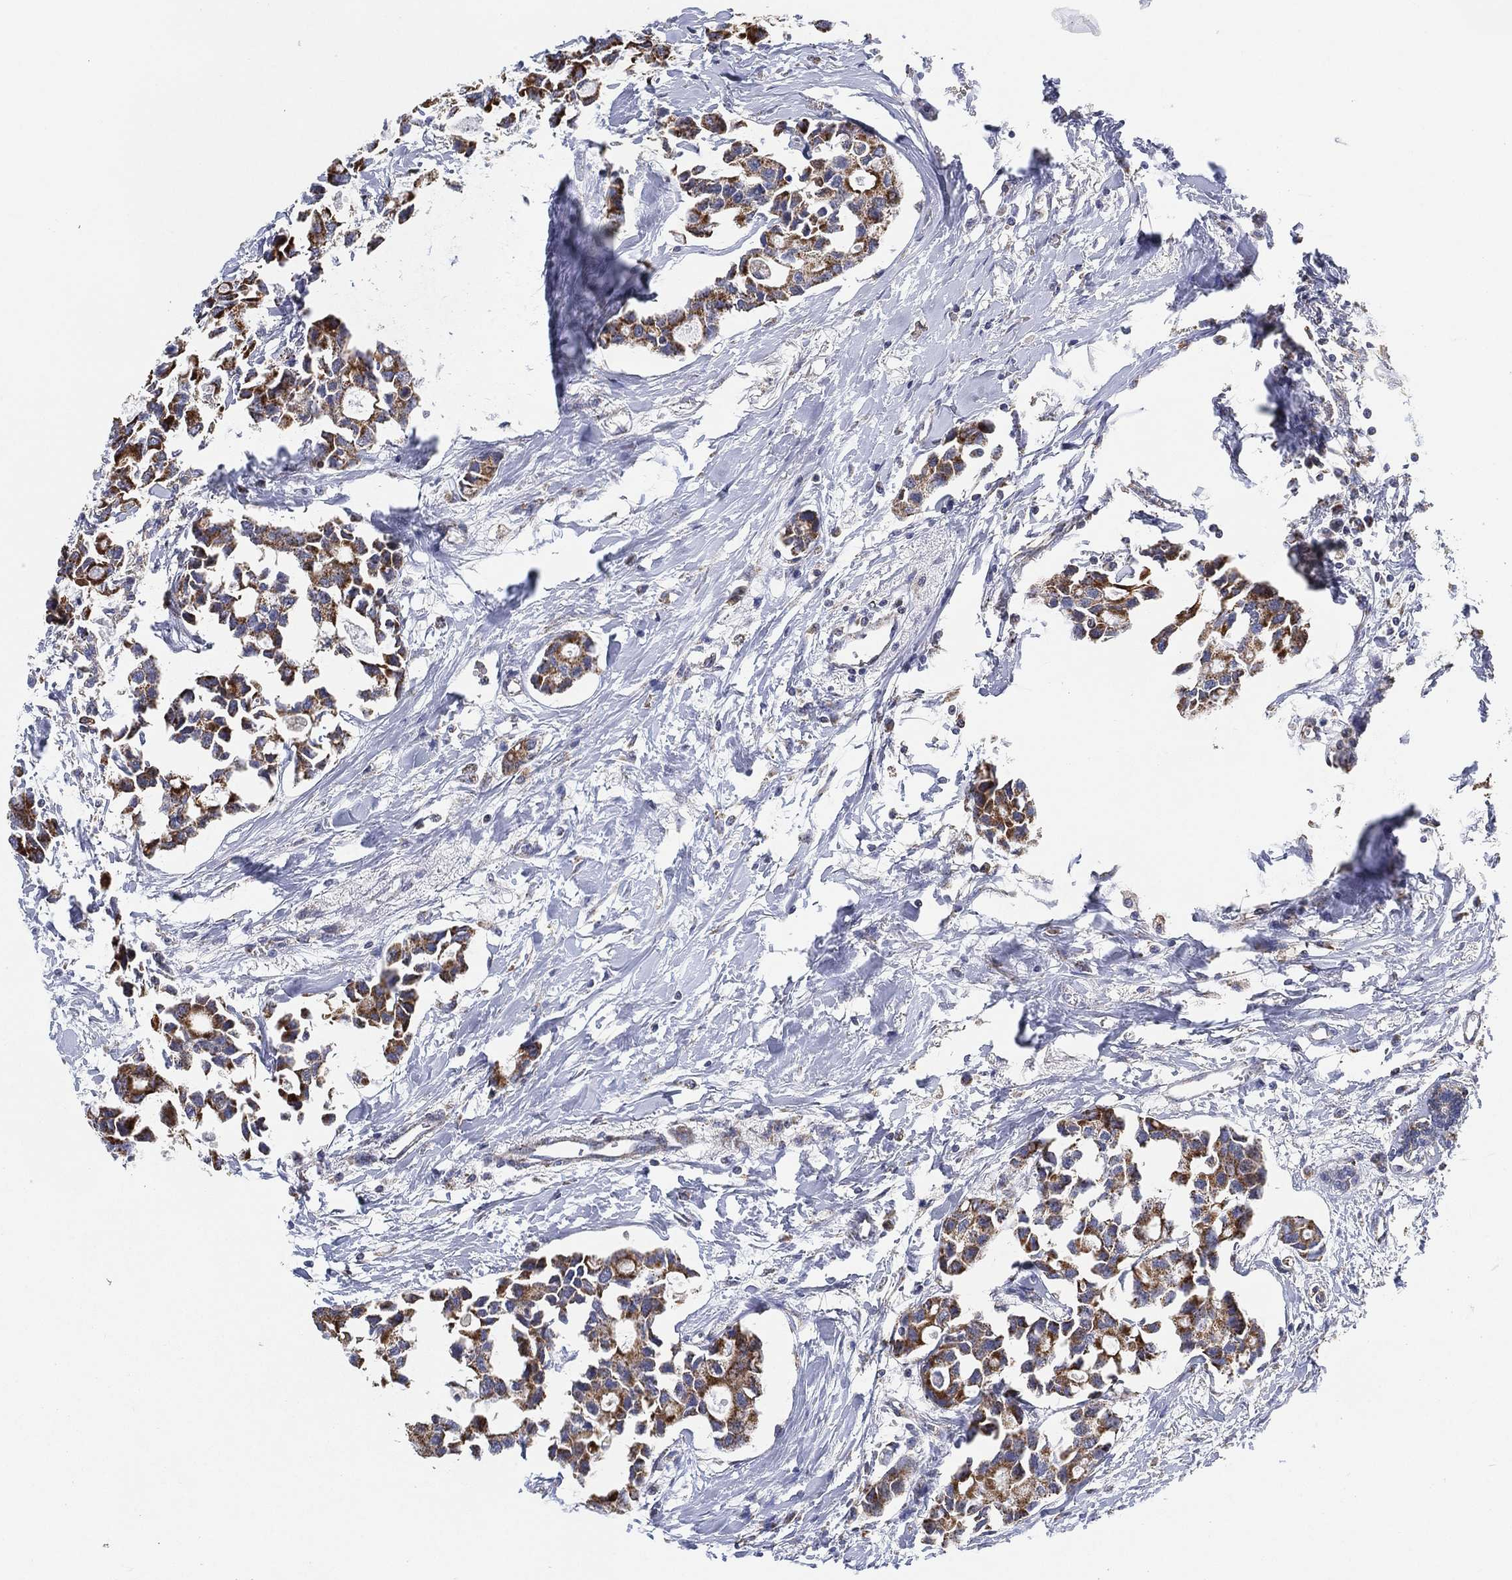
{"staining": {"intensity": "strong", "quantity": ">75%", "location": "cytoplasmic/membranous"}, "tissue": "breast cancer", "cell_type": "Tumor cells", "image_type": "cancer", "snomed": [{"axis": "morphology", "description": "Duct carcinoma"}, {"axis": "topography", "description": "Breast"}], "caption": "Breast cancer was stained to show a protein in brown. There is high levels of strong cytoplasmic/membranous staining in about >75% of tumor cells.", "gene": "GCAT", "patient": {"sex": "female", "age": 83}}